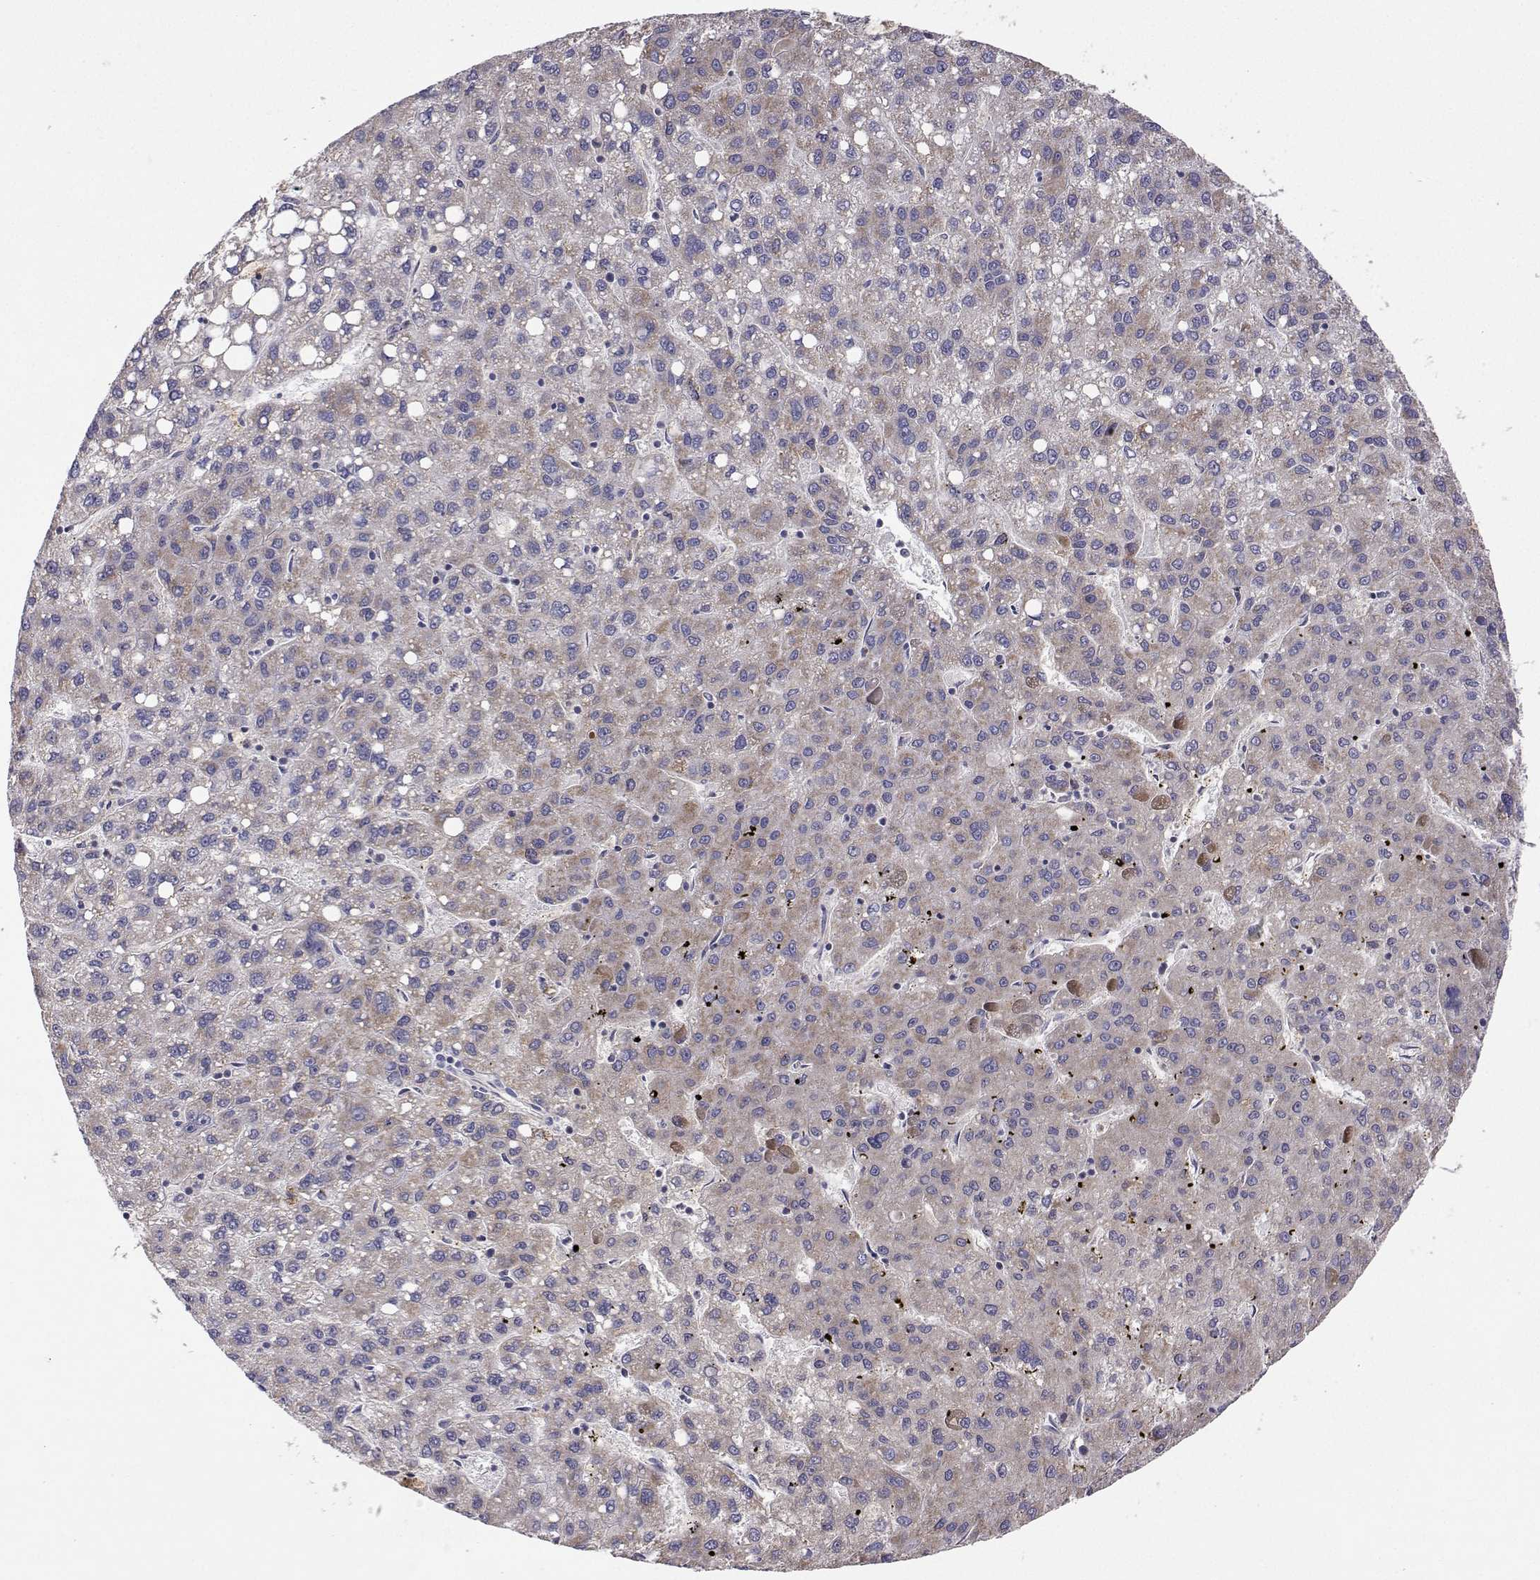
{"staining": {"intensity": "weak", "quantity": "<25%", "location": "cytoplasmic/membranous"}, "tissue": "liver cancer", "cell_type": "Tumor cells", "image_type": "cancer", "snomed": [{"axis": "morphology", "description": "Carcinoma, Hepatocellular, NOS"}, {"axis": "topography", "description": "Liver"}], "caption": "A micrograph of human hepatocellular carcinoma (liver) is negative for staining in tumor cells.", "gene": "MRPL3", "patient": {"sex": "female", "age": 82}}